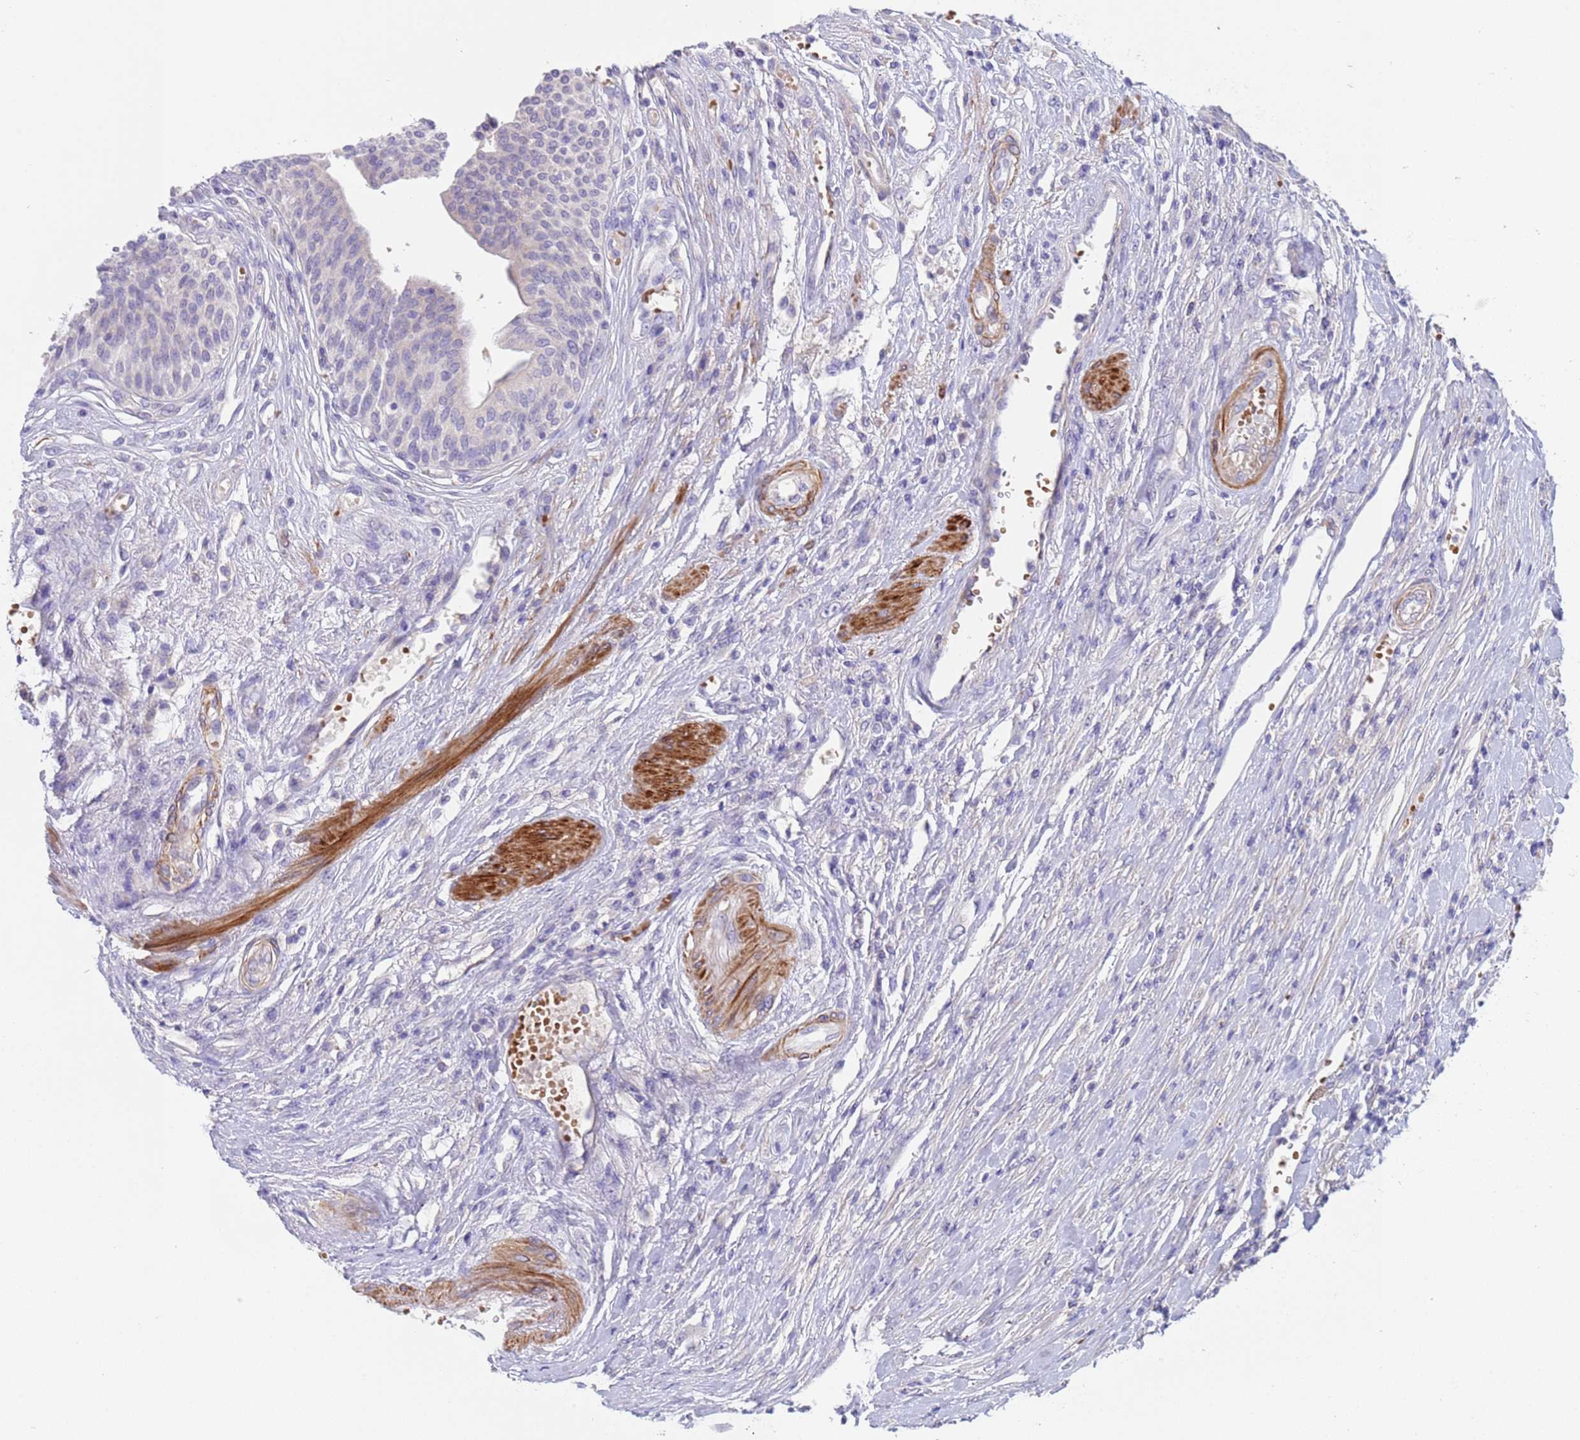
{"staining": {"intensity": "negative", "quantity": "none", "location": "none"}, "tissue": "urothelial cancer", "cell_type": "Tumor cells", "image_type": "cancer", "snomed": [{"axis": "morphology", "description": "Urothelial carcinoma, High grade"}, {"axis": "topography", "description": "Urinary bladder"}], "caption": "Tumor cells are negative for brown protein staining in high-grade urothelial carcinoma.", "gene": "KBTBD3", "patient": {"sex": "female", "age": 79}}